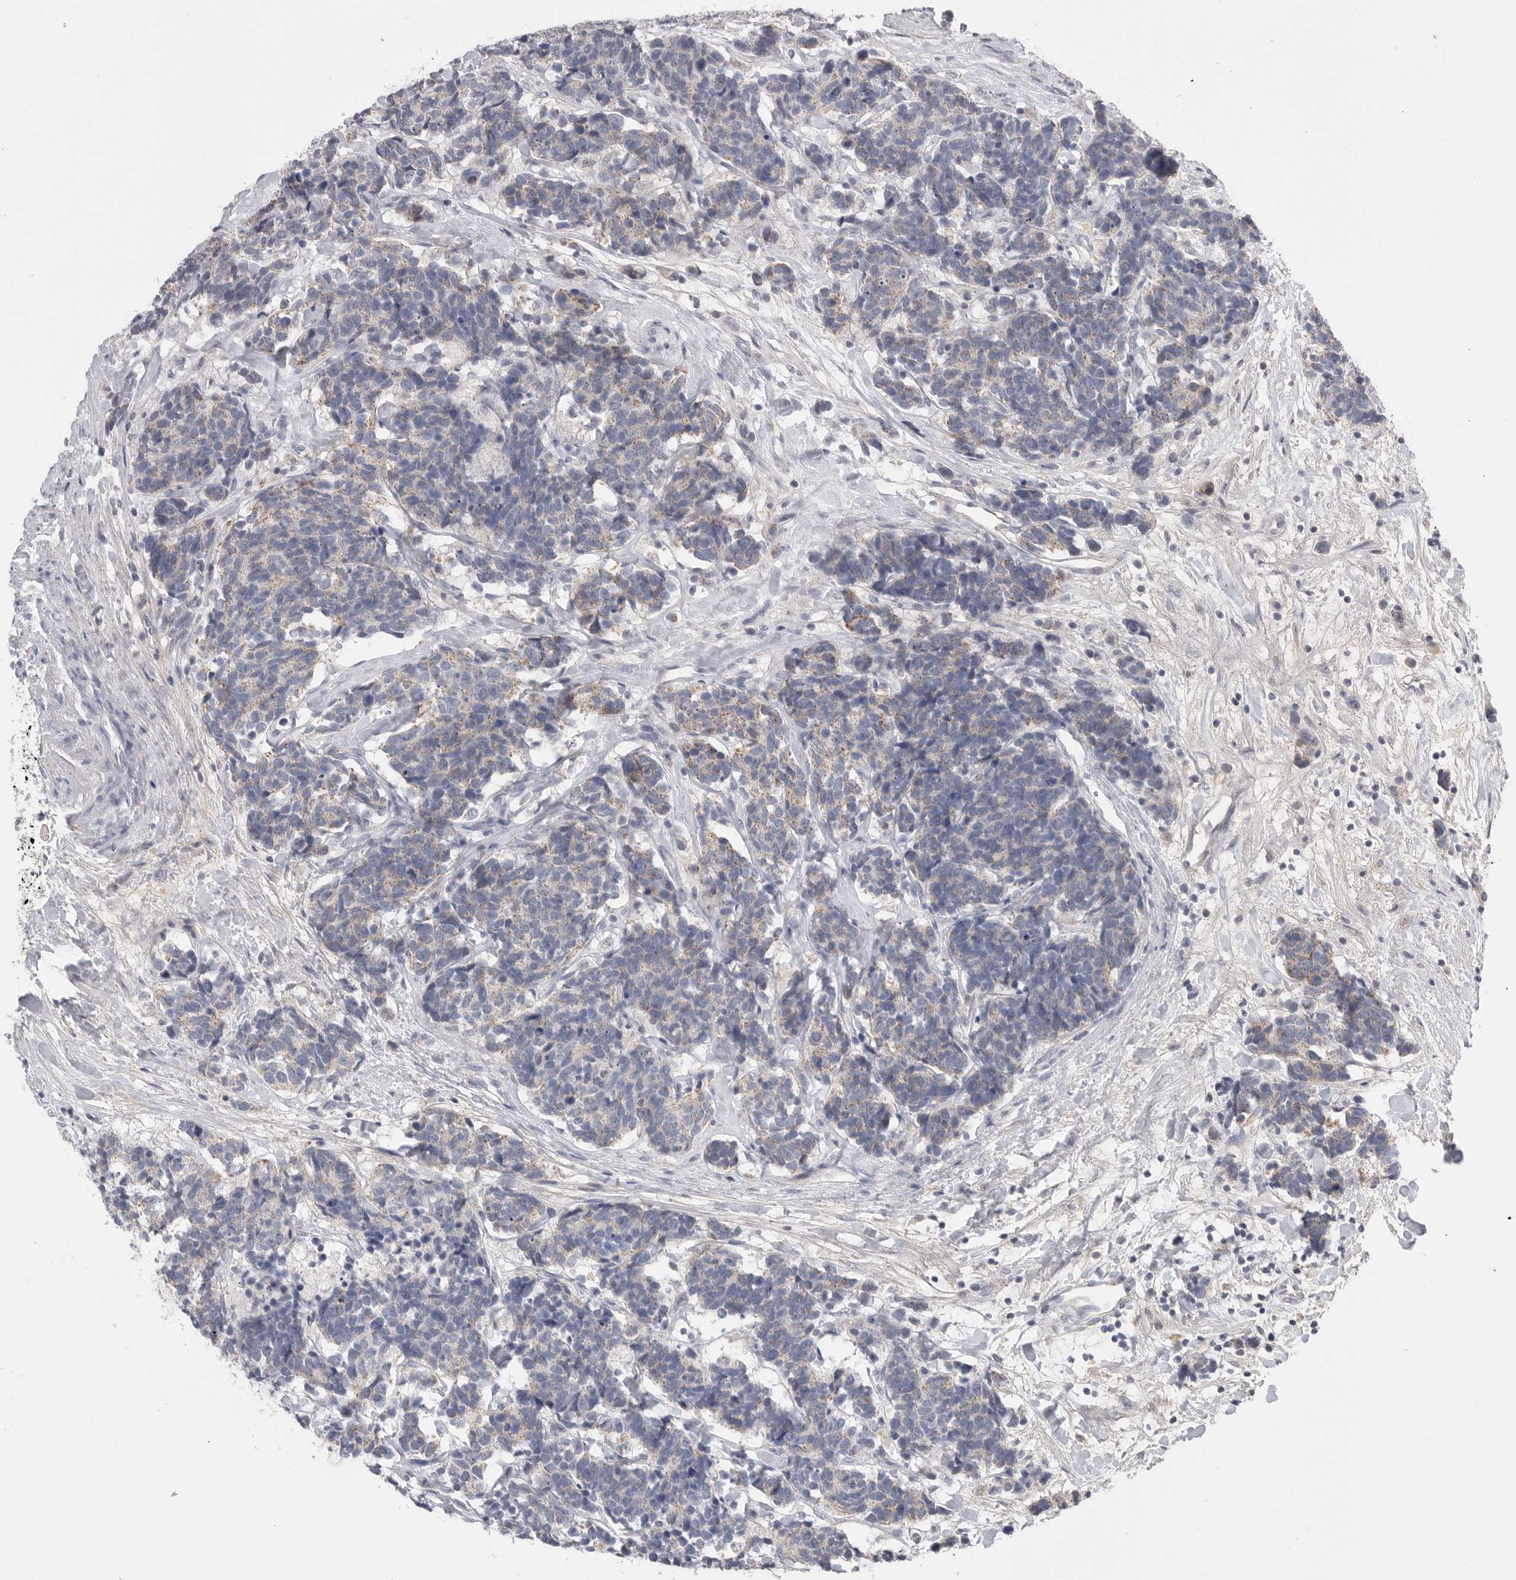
{"staining": {"intensity": "weak", "quantity": "25%-75%", "location": "cytoplasmic/membranous"}, "tissue": "carcinoid", "cell_type": "Tumor cells", "image_type": "cancer", "snomed": [{"axis": "morphology", "description": "Carcinoma, NOS"}, {"axis": "morphology", "description": "Carcinoid, malignant, NOS"}, {"axis": "topography", "description": "Urinary bladder"}], "caption": "There is low levels of weak cytoplasmic/membranous staining in tumor cells of carcinoid, as demonstrated by immunohistochemical staining (brown color).", "gene": "SDC3", "patient": {"sex": "male", "age": 57}}